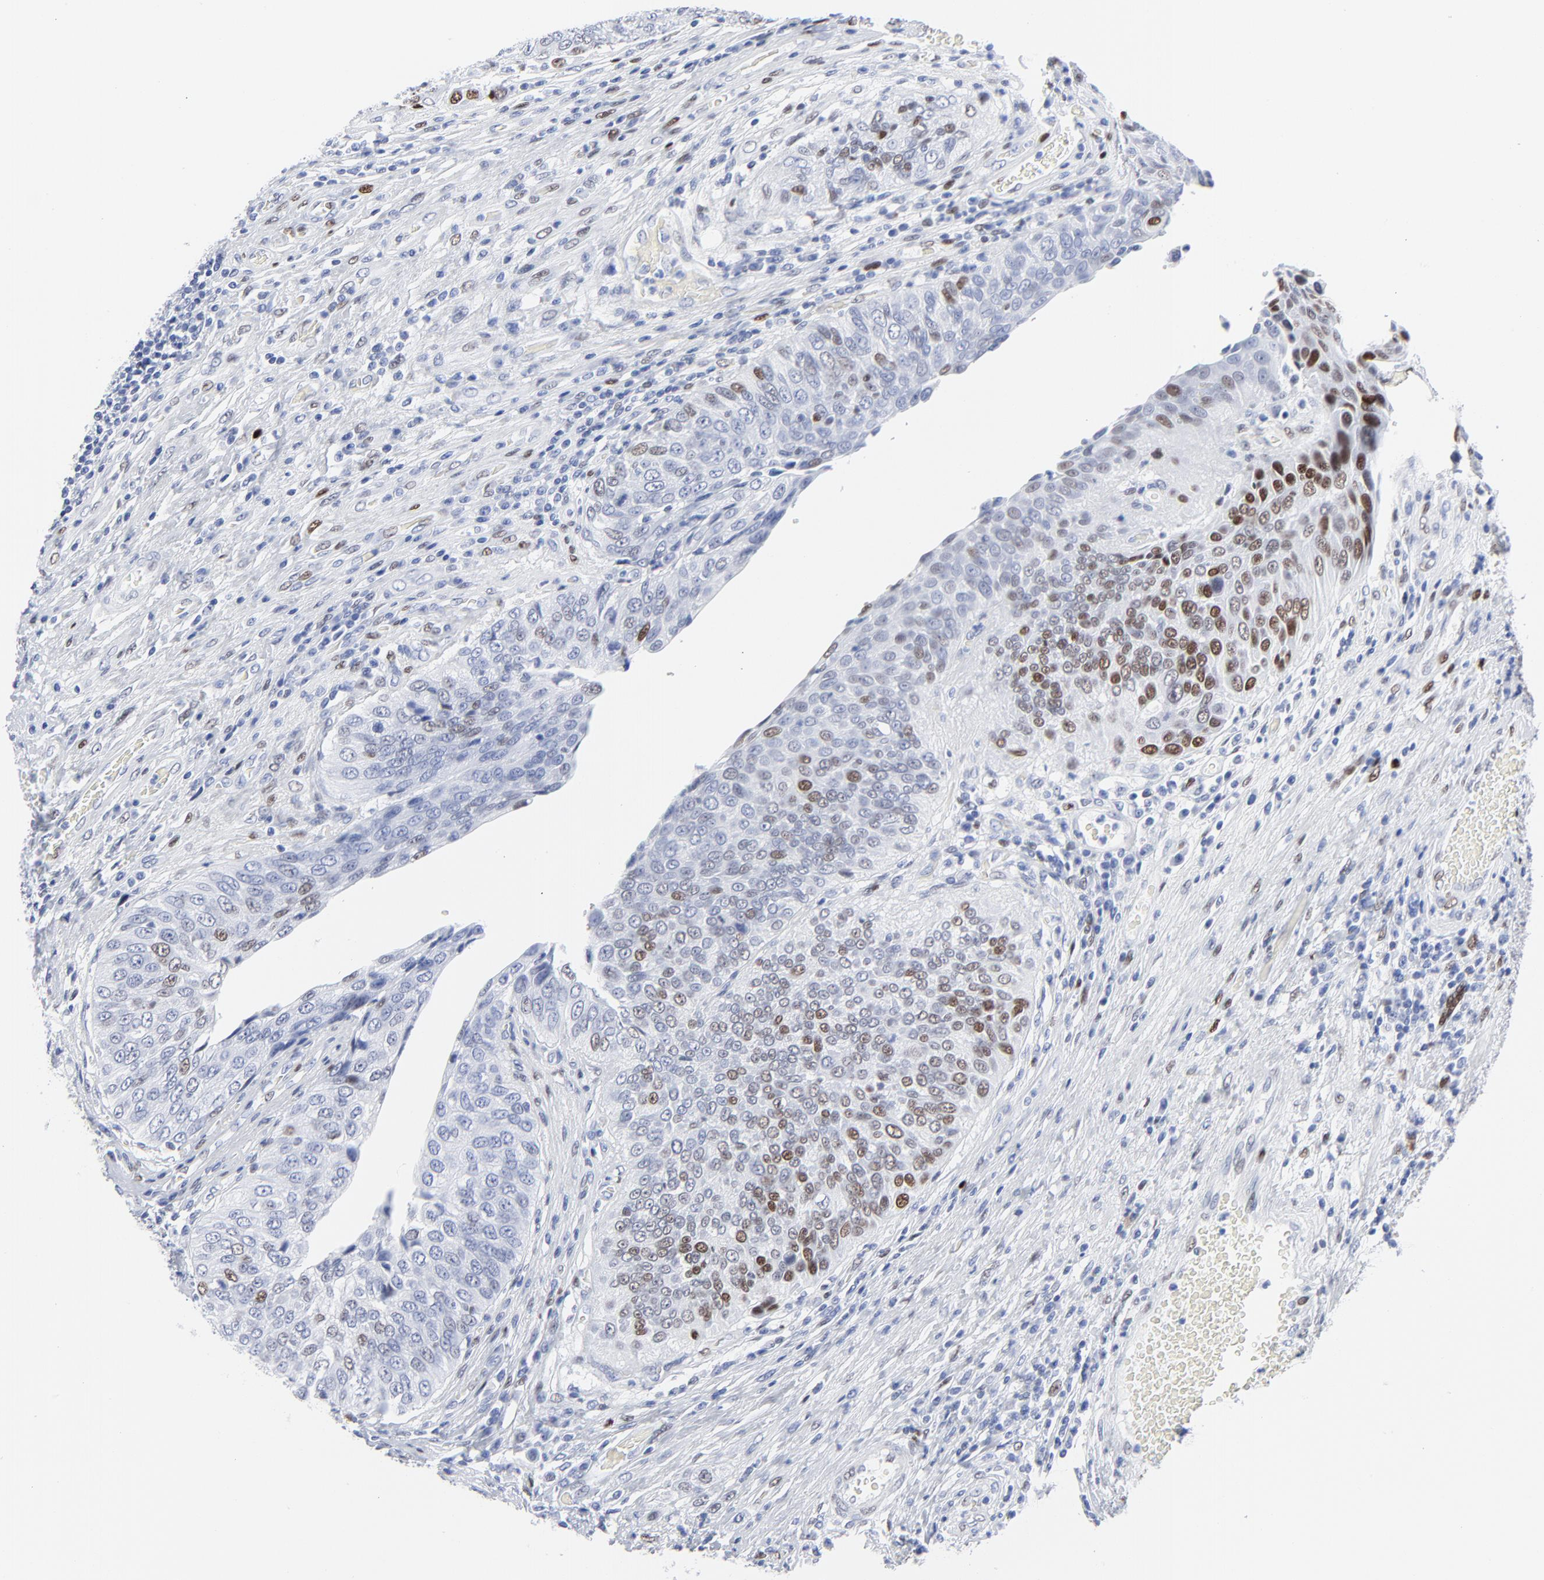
{"staining": {"intensity": "moderate", "quantity": "25%-75%", "location": "nuclear"}, "tissue": "urothelial cancer", "cell_type": "Tumor cells", "image_type": "cancer", "snomed": [{"axis": "morphology", "description": "Urothelial carcinoma, High grade"}, {"axis": "topography", "description": "Urinary bladder"}], "caption": "Protein analysis of urothelial carcinoma (high-grade) tissue demonstrates moderate nuclear positivity in approximately 25%-75% of tumor cells.", "gene": "JUN", "patient": {"sex": "male", "age": 50}}